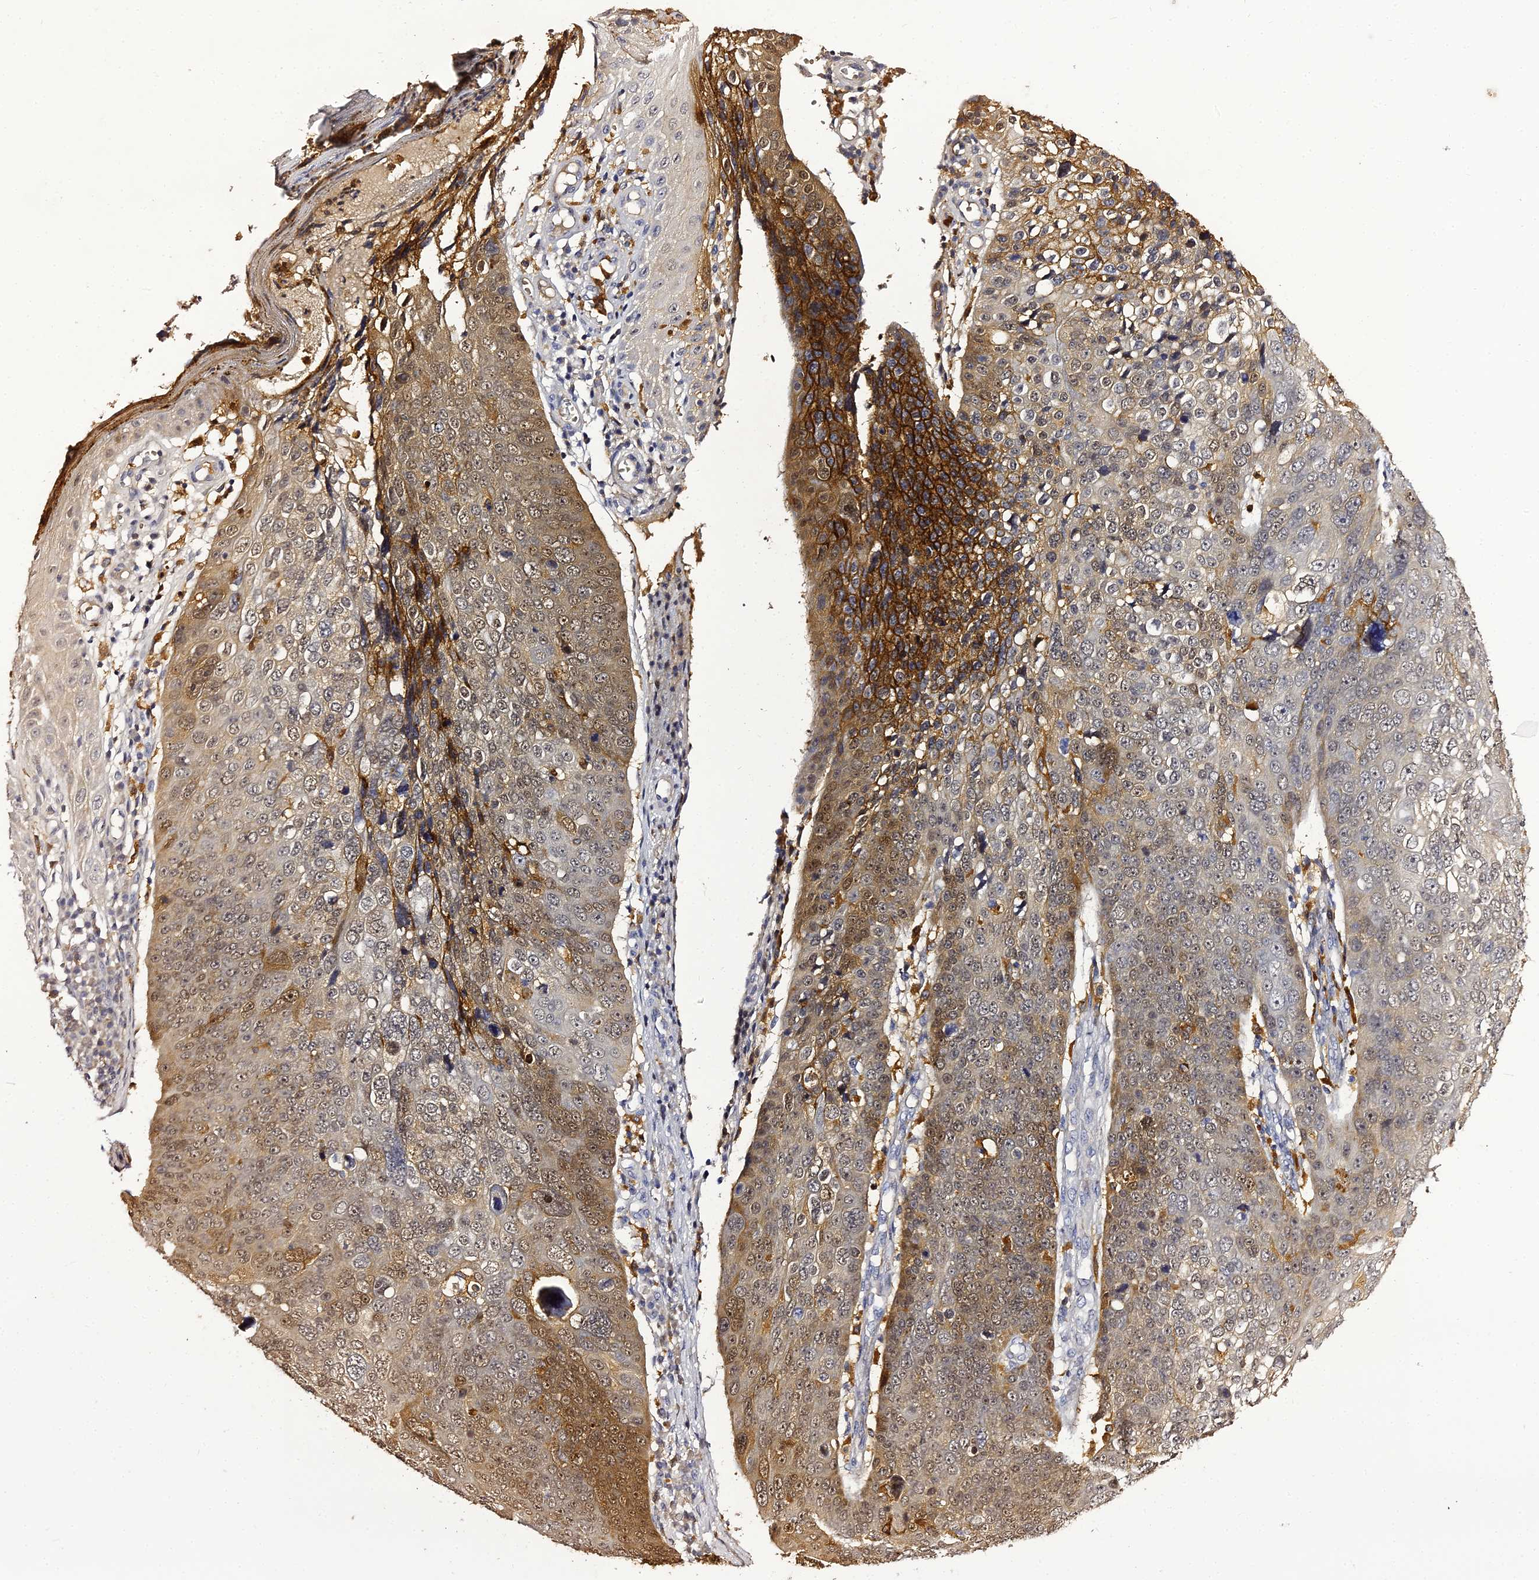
{"staining": {"intensity": "moderate", "quantity": "25%-75%", "location": "cytoplasmic/membranous,nuclear"}, "tissue": "skin cancer", "cell_type": "Tumor cells", "image_type": "cancer", "snomed": [{"axis": "morphology", "description": "Squamous cell carcinoma, NOS"}, {"axis": "topography", "description": "Skin"}], "caption": "Immunohistochemical staining of skin cancer (squamous cell carcinoma) reveals medium levels of moderate cytoplasmic/membranous and nuclear protein staining in about 25%-75% of tumor cells.", "gene": "IL4I1", "patient": {"sex": "male", "age": 71}}